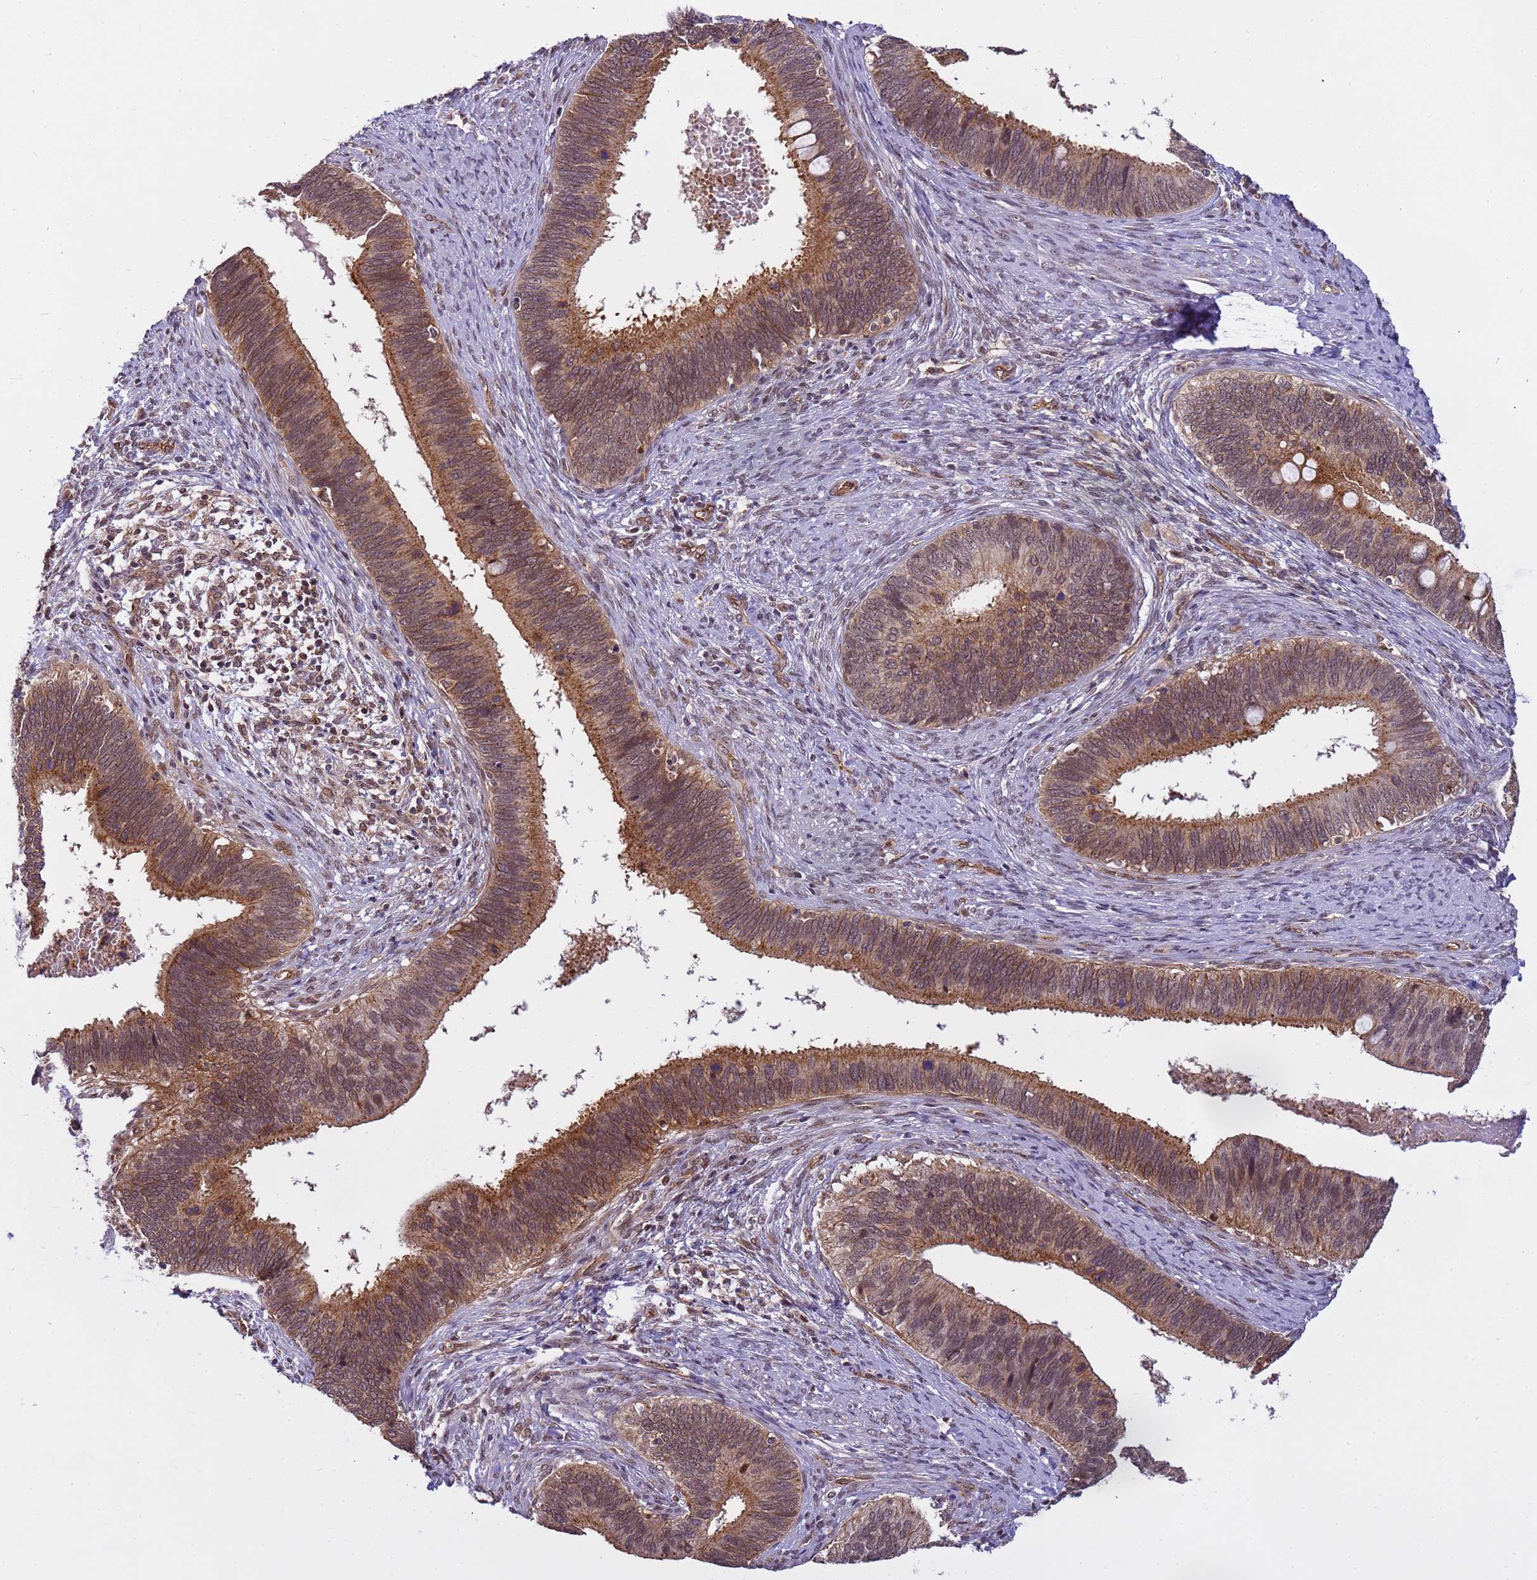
{"staining": {"intensity": "moderate", "quantity": ">75%", "location": "cytoplasmic/membranous,nuclear"}, "tissue": "cervical cancer", "cell_type": "Tumor cells", "image_type": "cancer", "snomed": [{"axis": "morphology", "description": "Adenocarcinoma, NOS"}, {"axis": "topography", "description": "Cervix"}], "caption": "Immunohistochemical staining of human cervical cancer (adenocarcinoma) exhibits medium levels of moderate cytoplasmic/membranous and nuclear expression in about >75% of tumor cells.", "gene": "EMC2", "patient": {"sex": "female", "age": 42}}